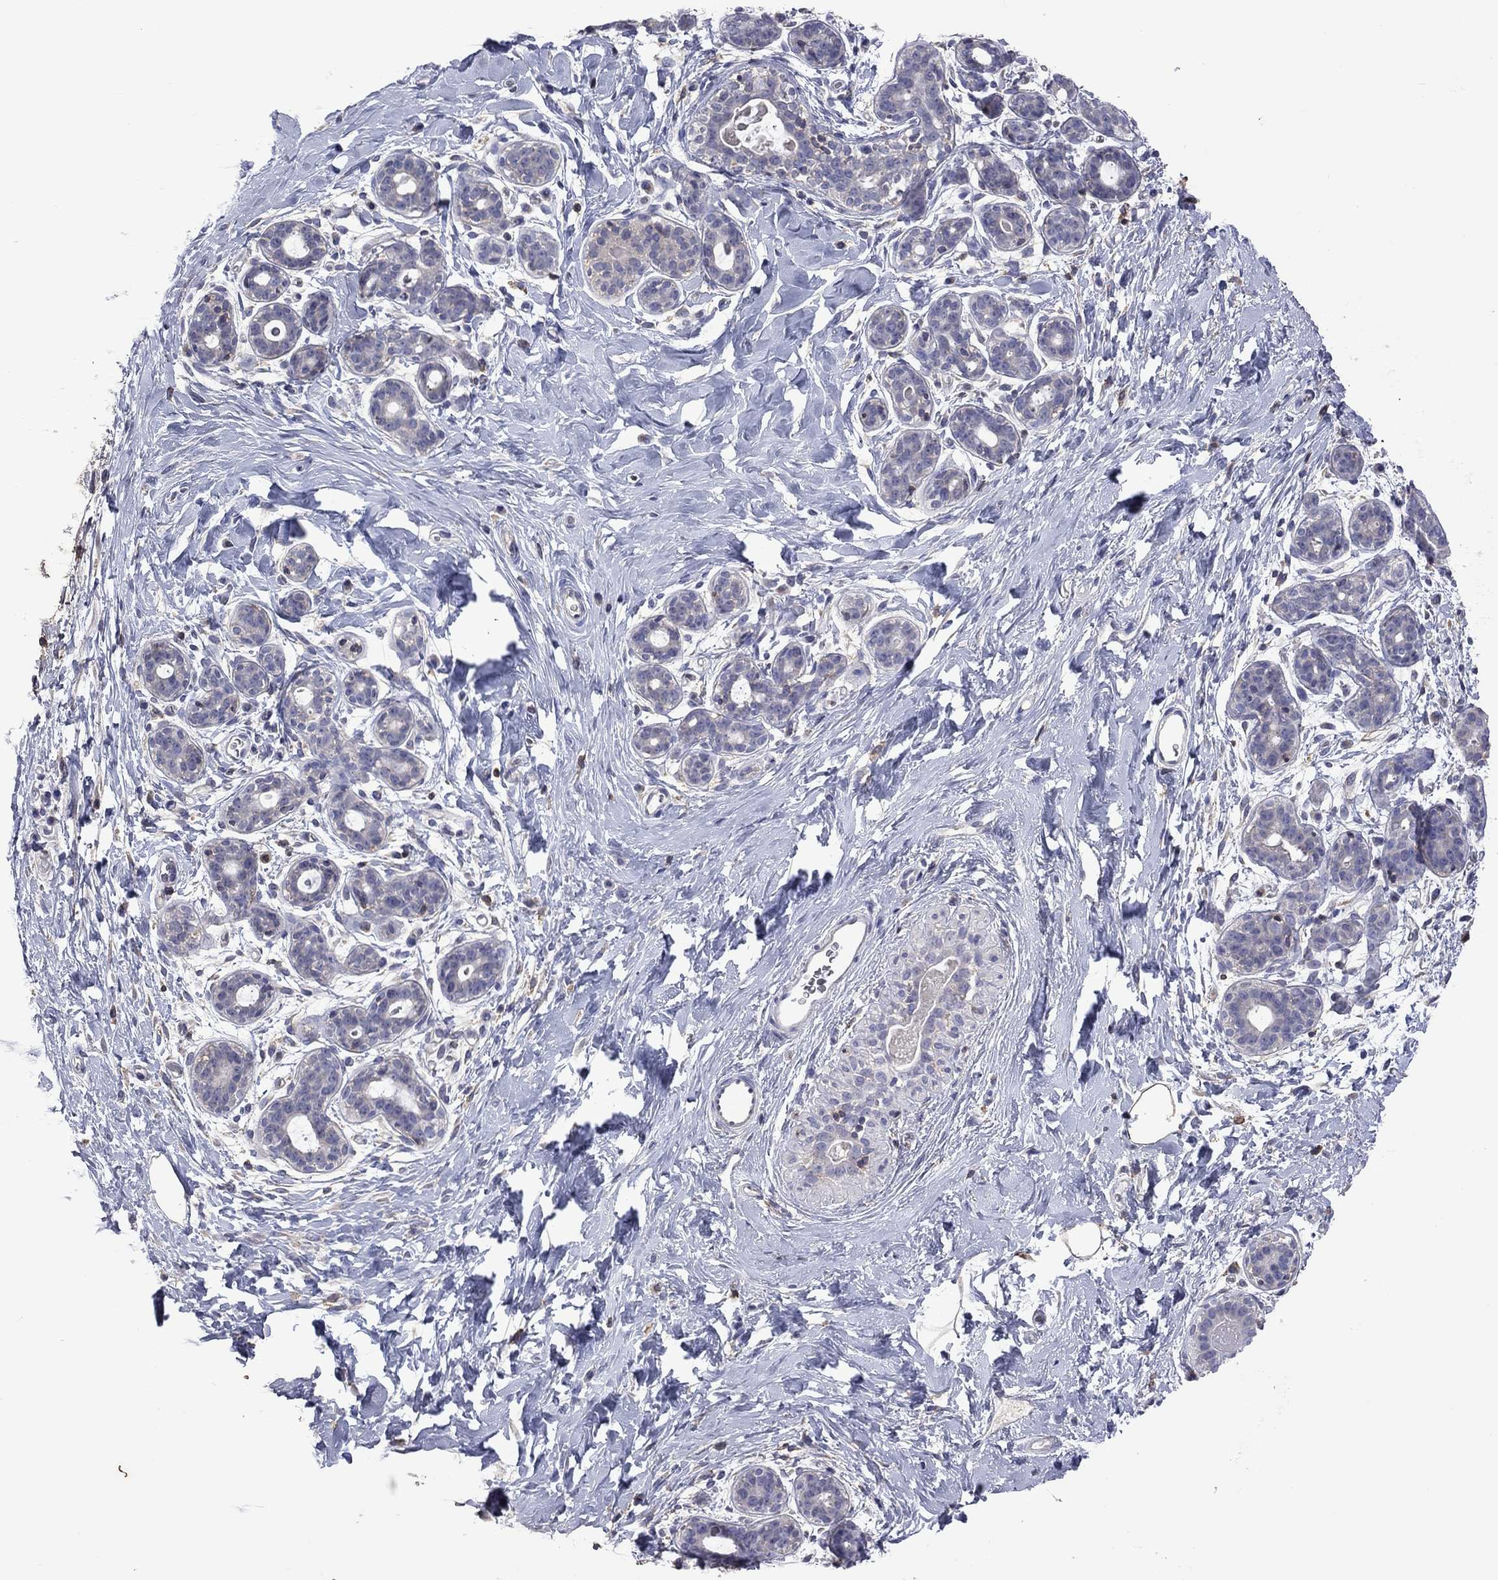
{"staining": {"intensity": "negative", "quantity": "none", "location": "none"}, "tissue": "breast", "cell_type": "Adipocytes", "image_type": "normal", "snomed": [{"axis": "morphology", "description": "Normal tissue, NOS"}, {"axis": "topography", "description": "Breast"}], "caption": "Adipocytes show no significant expression in benign breast.", "gene": "ENSG00000288520", "patient": {"sex": "female", "age": 43}}